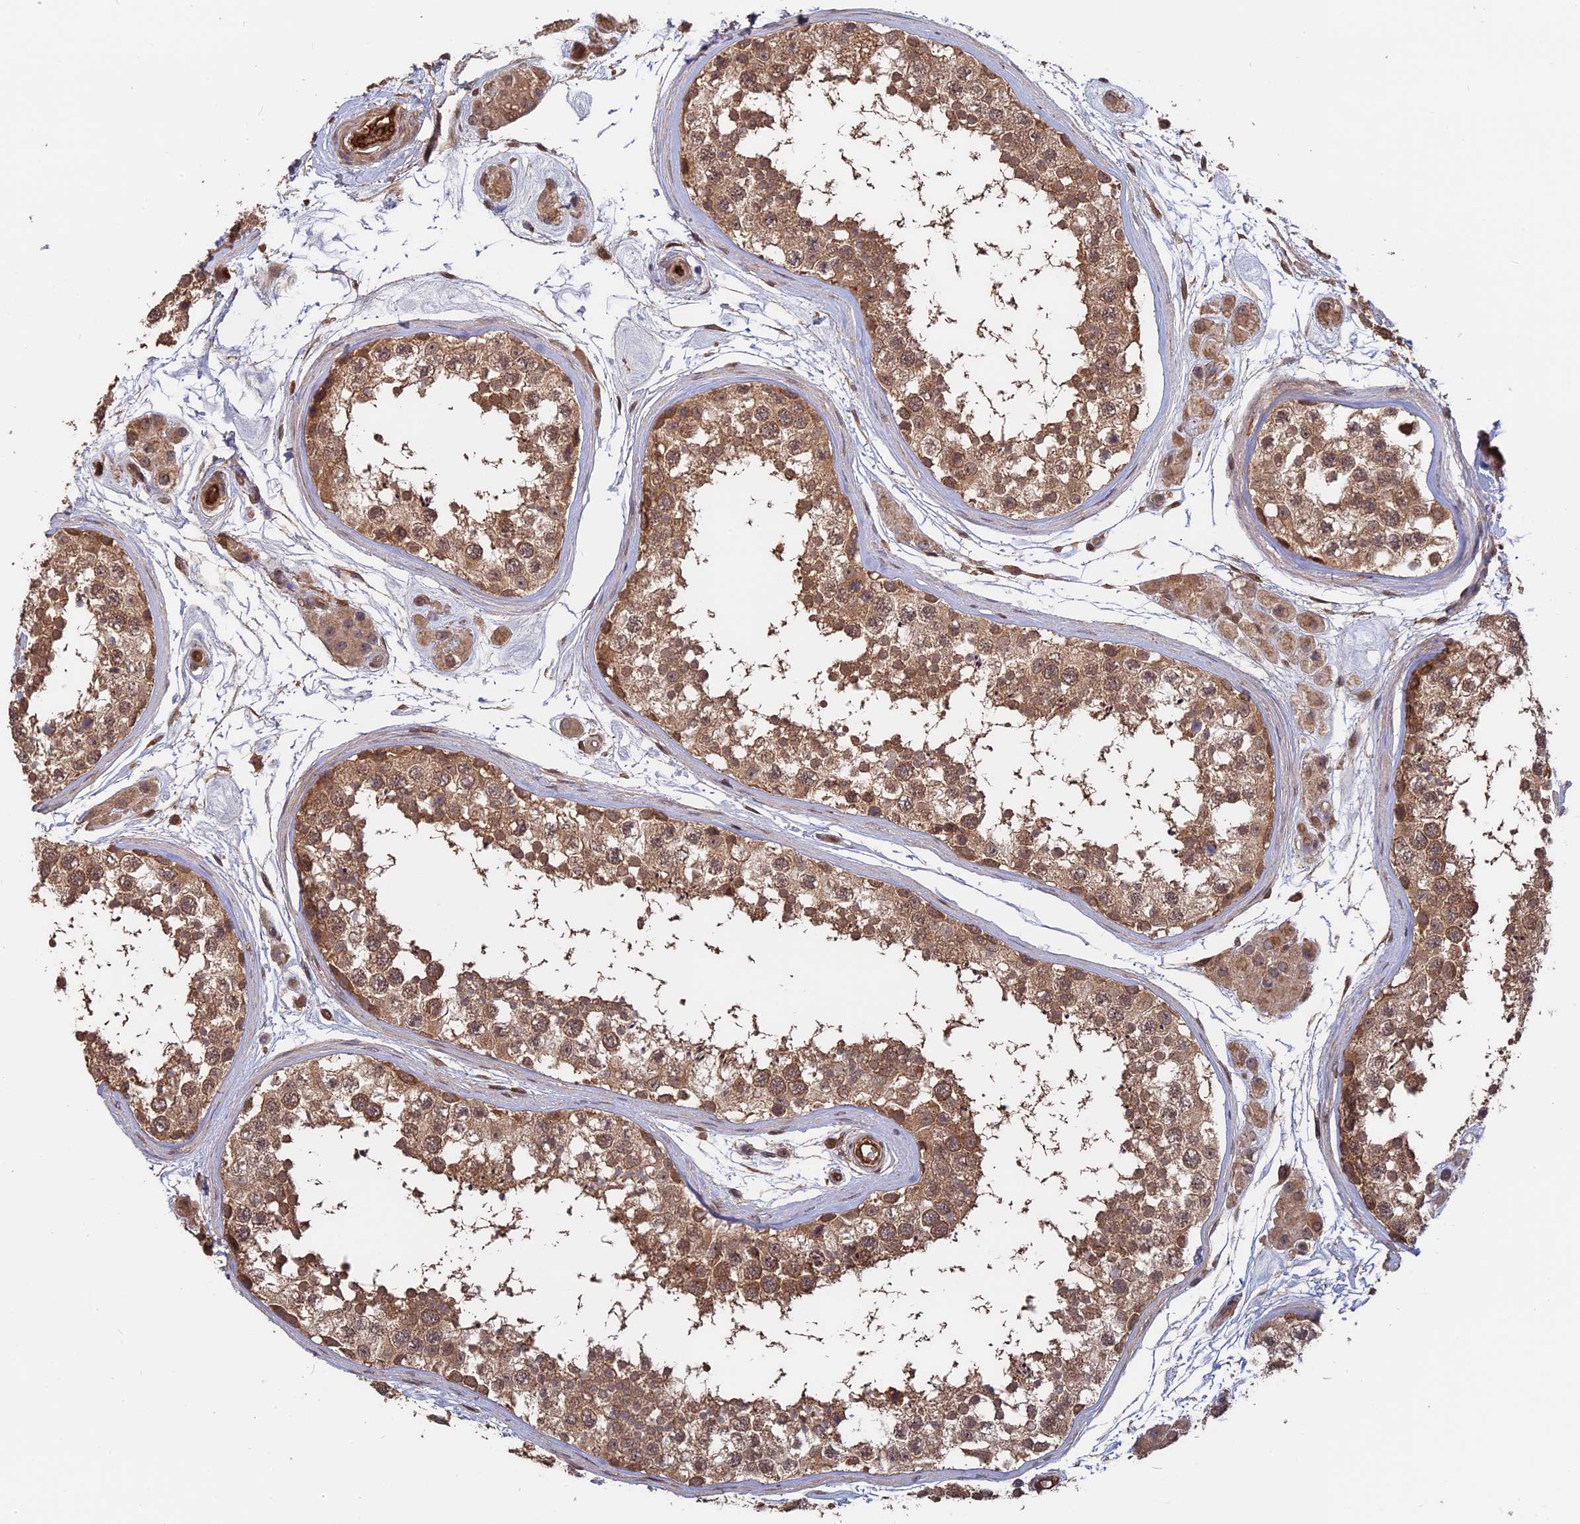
{"staining": {"intensity": "moderate", "quantity": ">75%", "location": "cytoplasmic/membranous"}, "tissue": "testis", "cell_type": "Cells in seminiferous ducts", "image_type": "normal", "snomed": [{"axis": "morphology", "description": "Normal tissue, NOS"}, {"axis": "topography", "description": "Testis"}], "caption": "Protein staining of normal testis reveals moderate cytoplasmic/membranous staining in about >75% of cells in seminiferous ducts.", "gene": "SAC3D1", "patient": {"sex": "male", "age": 56}}